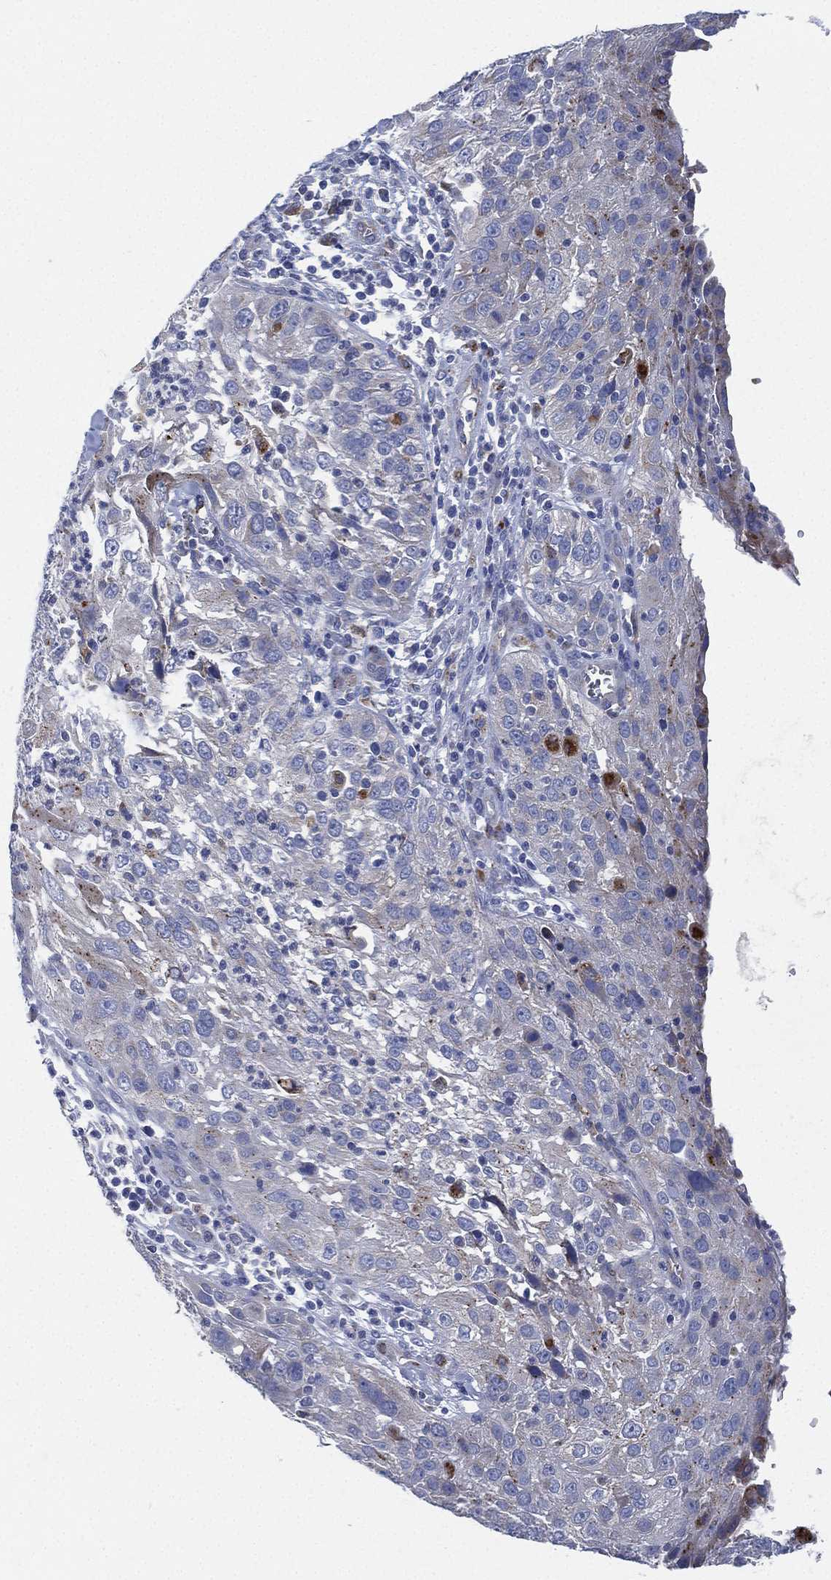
{"staining": {"intensity": "negative", "quantity": "none", "location": "none"}, "tissue": "cervical cancer", "cell_type": "Tumor cells", "image_type": "cancer", "snomed": [{"axis": "morphology", "description": "Squamous cell carcinoma, NOS"}, {"axis": "topography", "description": "Cervix"}], "caption": "Micrograph shows no significant protein positivity in tumor cells of cervical cancer (squamous cell carcinoma). Brightfield microscopy of IHC stained with DAB (brown) and hematoxylin (blue), captured at high magnification.", "gene": "GALNS", "patient": {"sex": "female", "age": 32}}